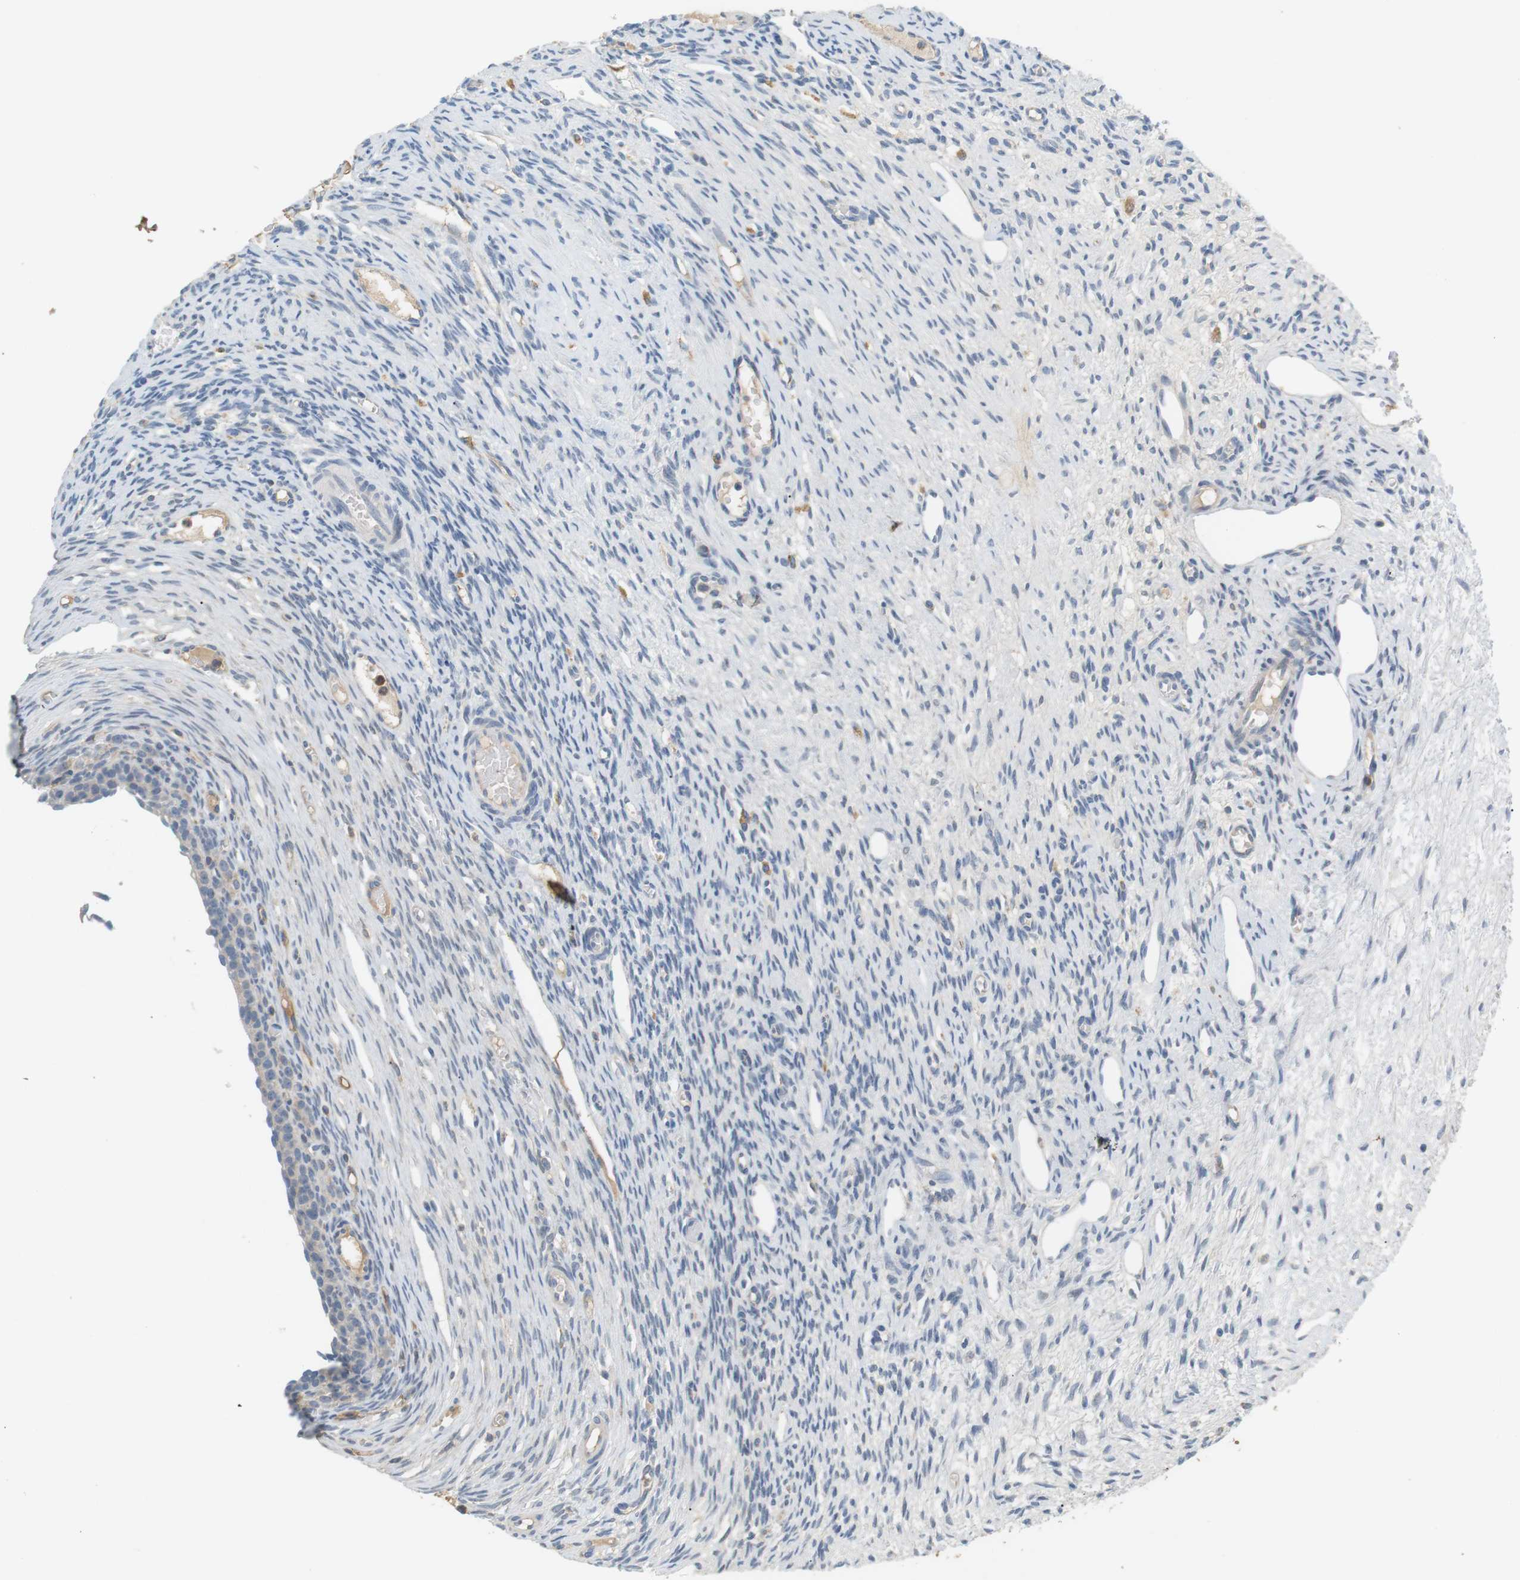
{"staining": {"intensity": "weak", "quantity": "<25%", "location": "cytoplasmic/membranous"}, "tissue": "ovary", "cell_type": "Ovarian stroma cells", "image_type": "normal", "snomed": [{"axis": "morphology", "description": "Normal tissue, NOS"}, {"axis": "topography", "description": "Ovary"}], "caption": "Immunohistochemistry of unremarkable human ovary reveals no expression in ovarian stroma cells. The staining is performed using DAB (3,3'-diaminobenzidine) brown chromogen with nuclei counter-stained in using hematoxylin.", "gene": "CD300E", "patient": {"sex": "female", "age": 33}}